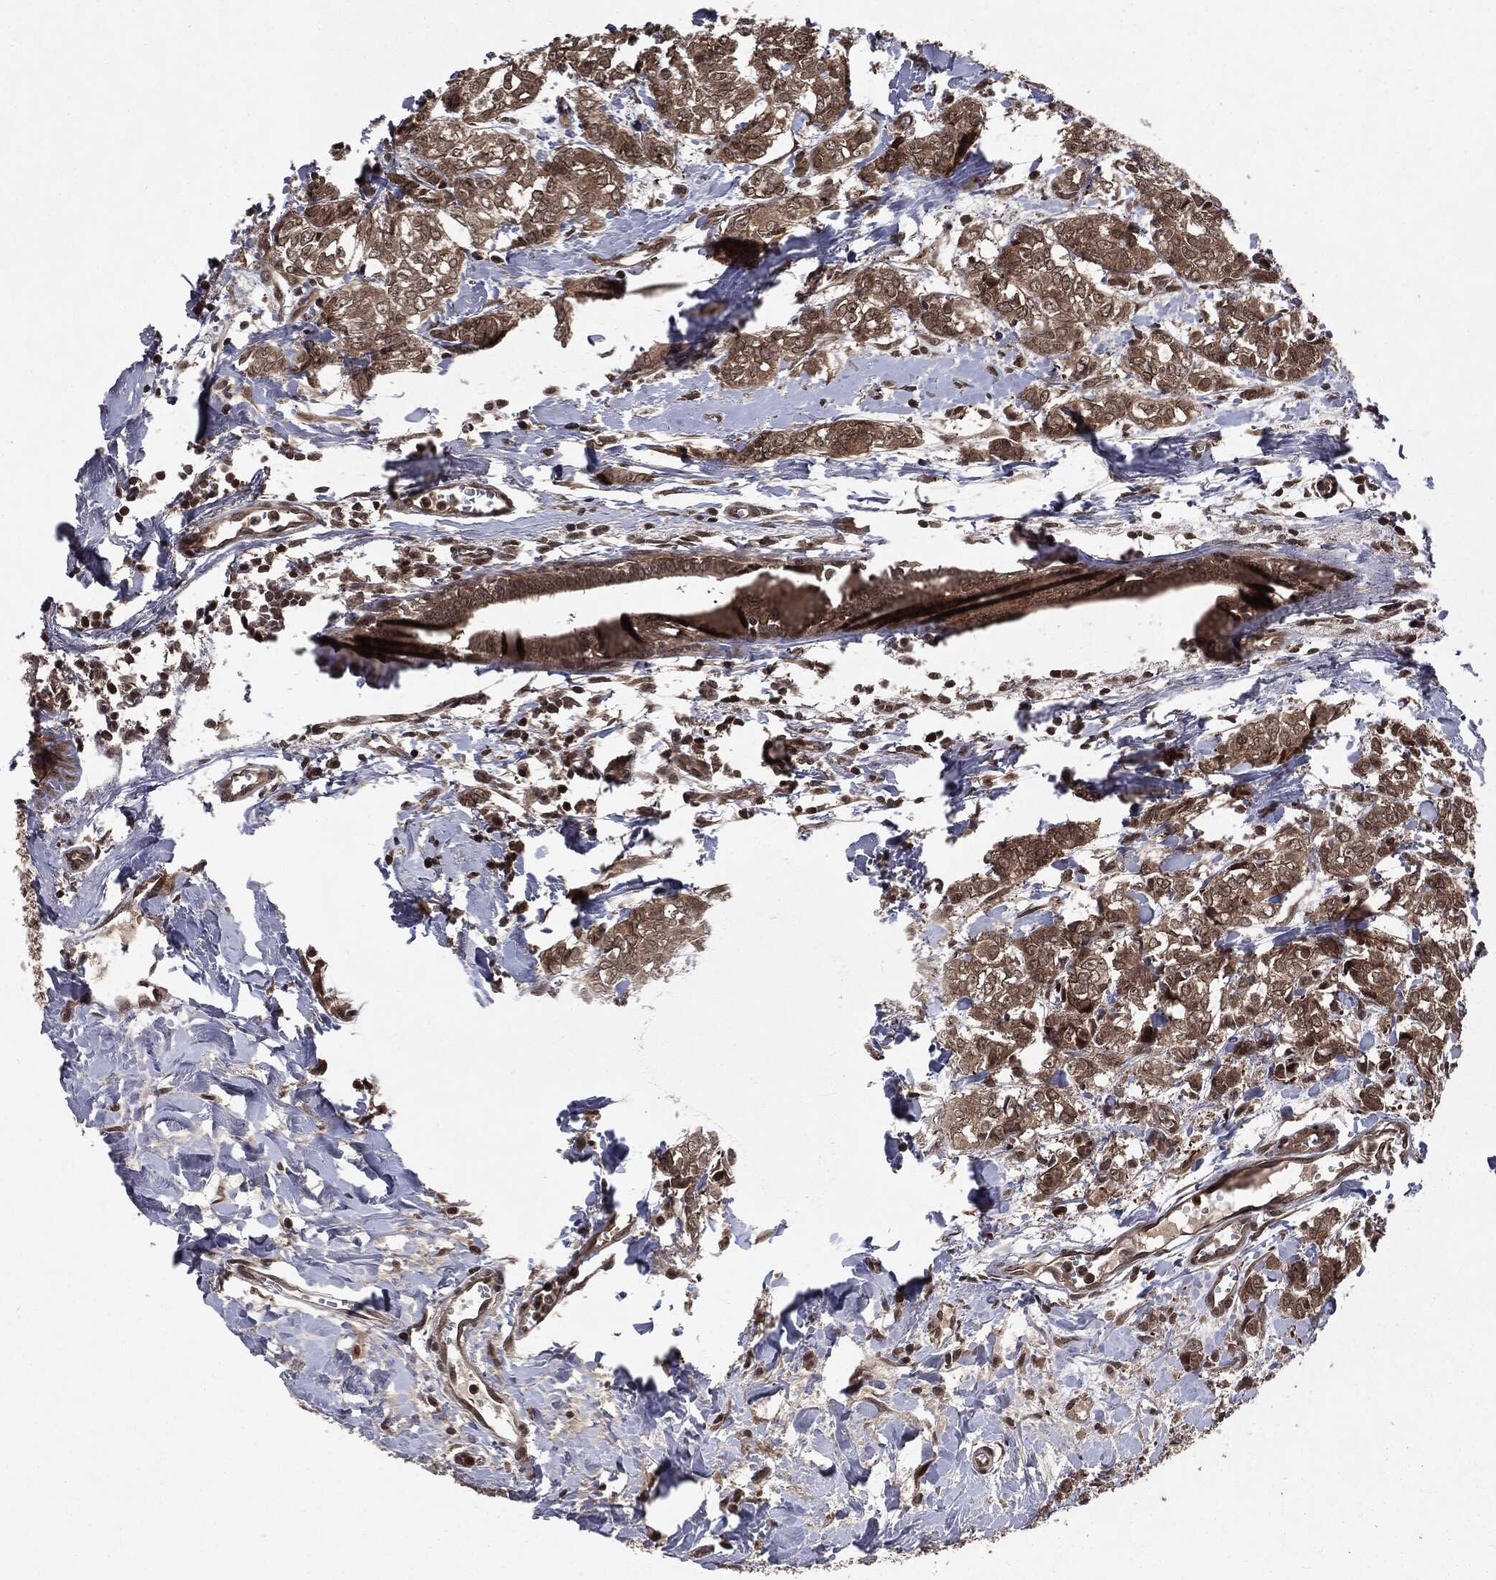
{"staining": {"intensity": "moderate", "quantity": ">75%", "location": "cytoplasmic/membranous,nuclear"}, "tissue": "breast cancer", "cell_type": "Tumor cells", "image_type": "cancer", "snomed": [{"axis": "morphology", "description": "Duct carcinoma"}, {"axis": "topography", "description": "Breast"}], "caption": "Protein positivity by IHC shows moderate cytoplasmic/membranous and nuclear positivity in approximately >75% of tumor cells in breast invasive ductal carcinoma.", "gene": "STAU2", "patient": {"sex": "female", "age": 61}}